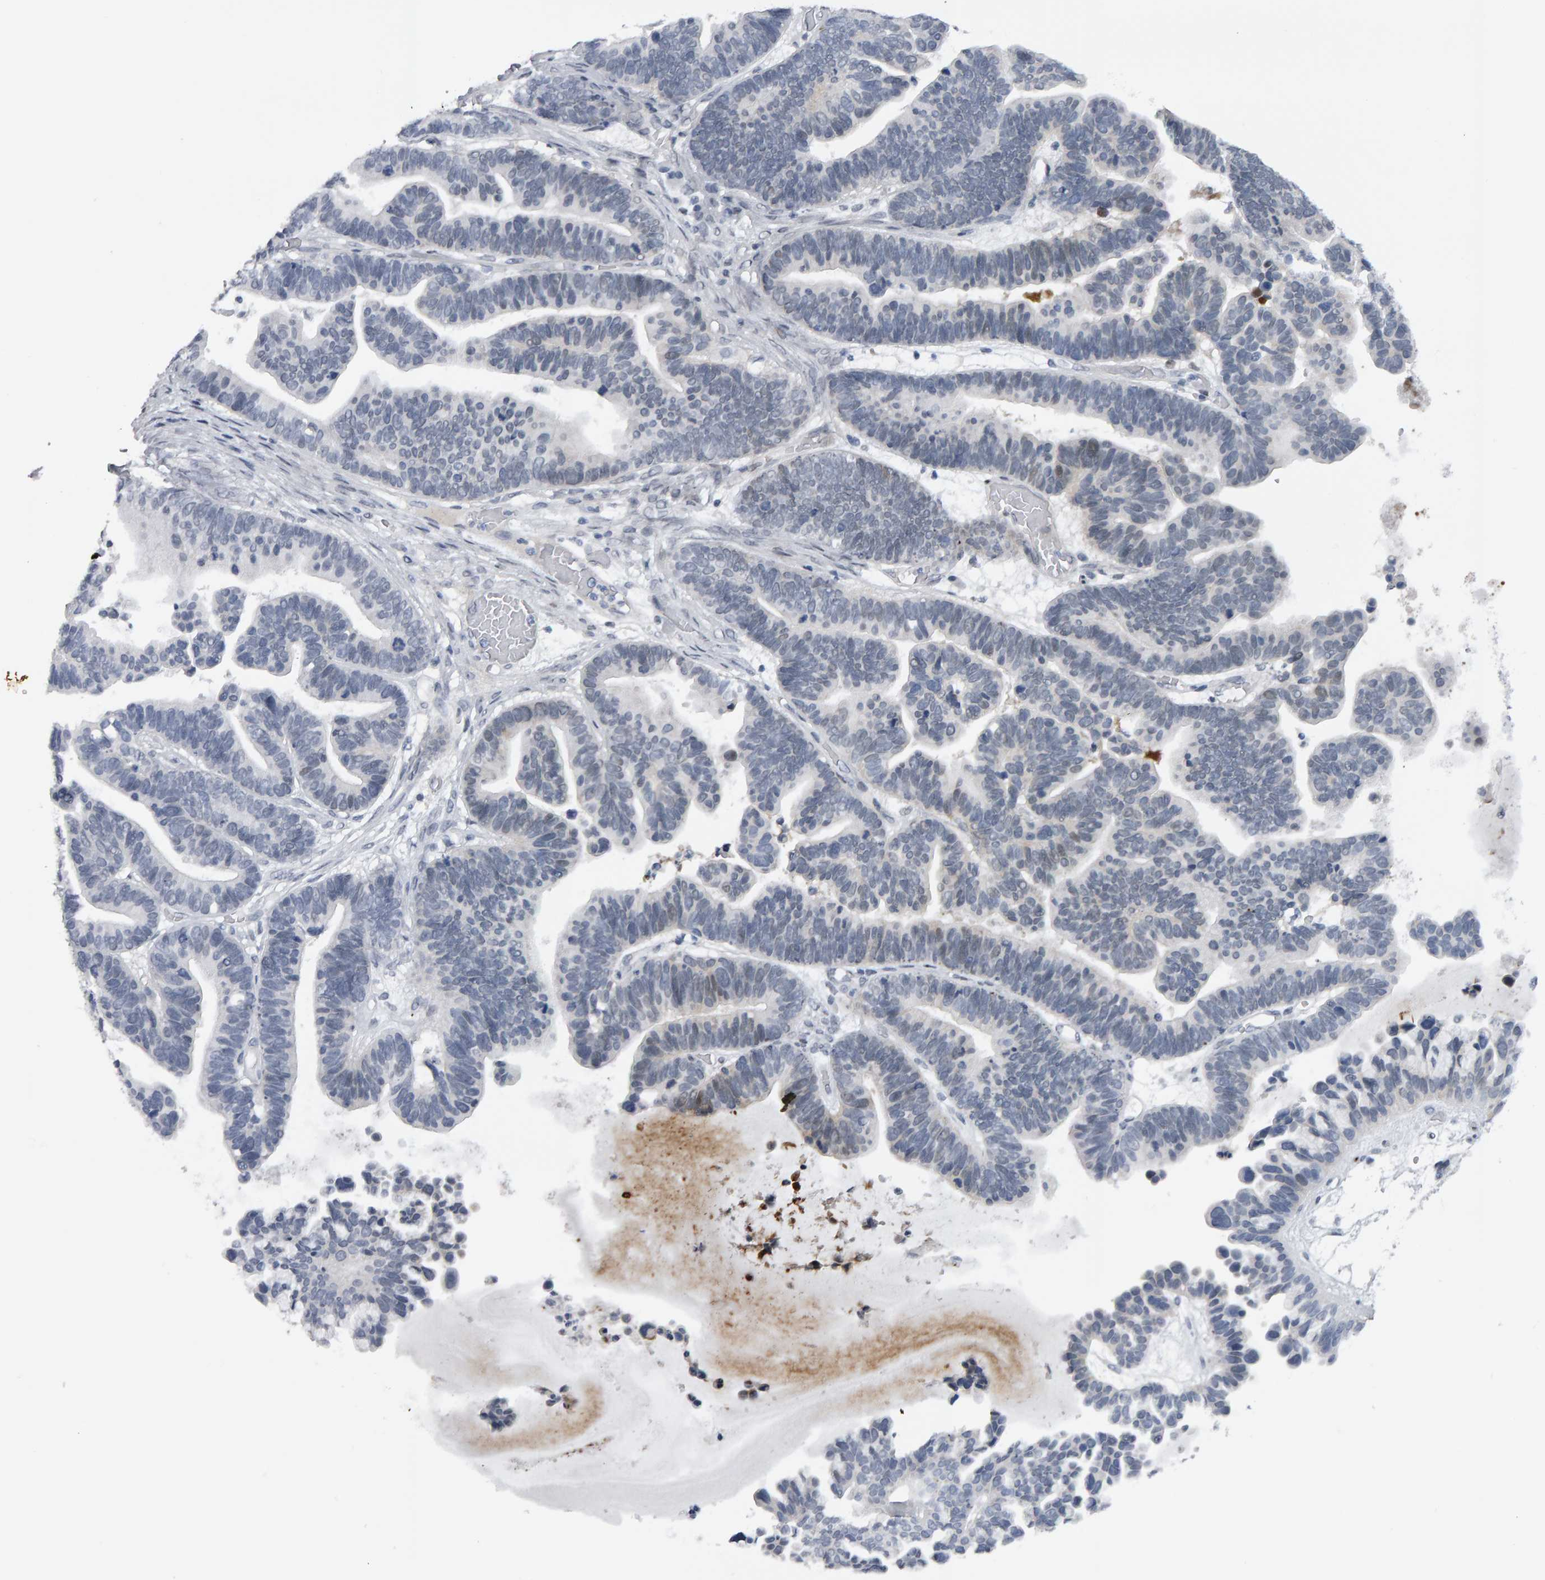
{"staining": {"intensity": "negative", "quantity": "none", "location": "none"}, "tissue": "ovarian cancer", "cell_type": "Tumor cells", "image_type": "cancer", "snomed": [{"axis": "morphology", "description": "Cystadenocarcinoma, serous, NOS"}, {"axis": "topography", "description": "Ovary"}], "caption": "Photomicrograph shows no significant protein staining in tumor cells of ovarian cancer (serous cystadenocarcinoma).", "gene": "IPO8", "patient": {"sex": "female", "age": 56}}